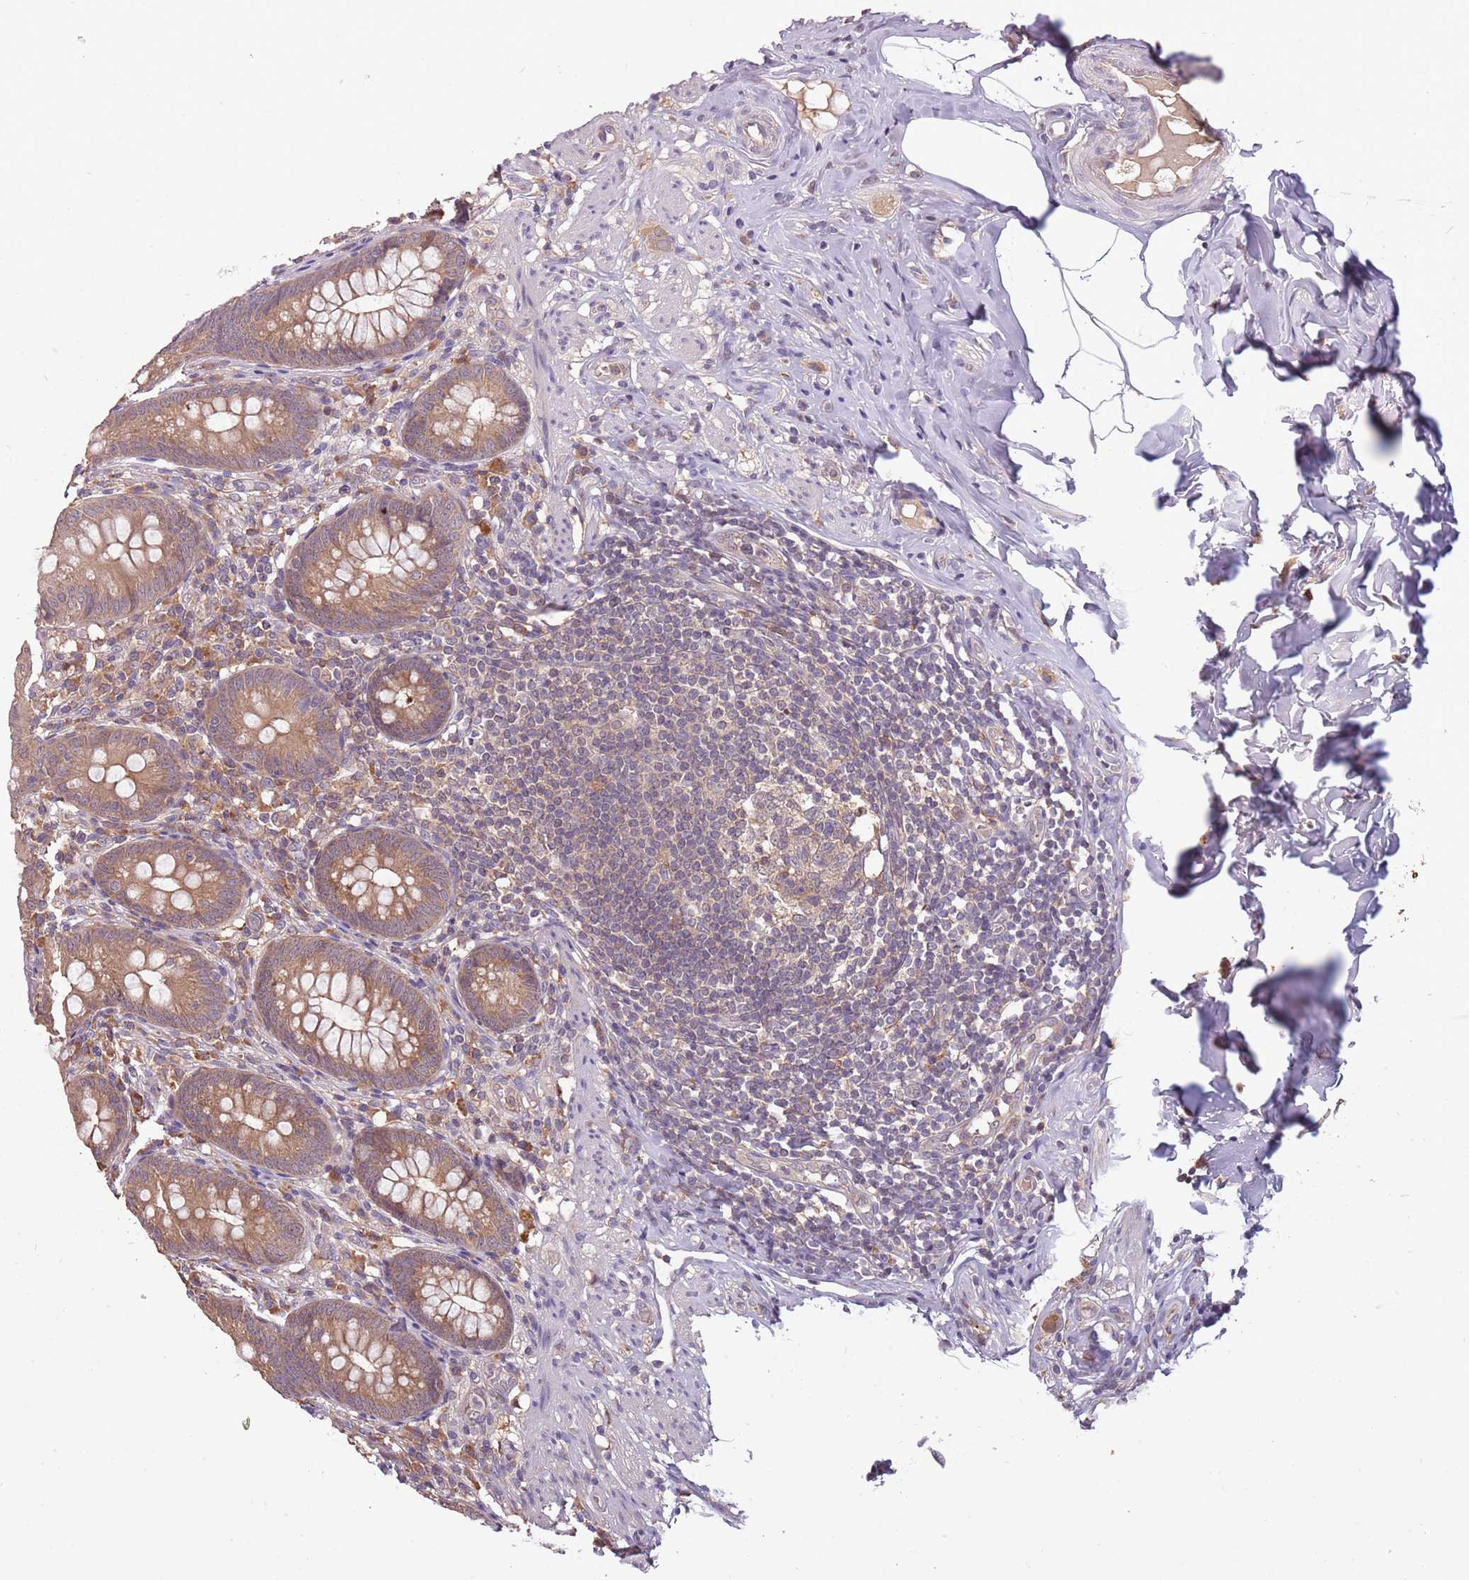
{"staining": {"intensity": "moderate", "quantity": ">75%", "location": "cytoplasmic/membranous"}, "tissue": "appendix", "cell_type": "Glandular cells", "image_type": "normal", "snomed": [{"axis": "morphology", "description": "Normal tissue, NOS"}, {"axis": "topography", "description": "Appendix"}], "caption": "High-power microscopy captured an immunohistochemistry photomicrograph of normal appendix, revealing moderate cytoplasmic/membranous positivity in approximately >75% of glandular cells.", "gene": "USP32", "patient": {"sex": "male", "age": 55}}